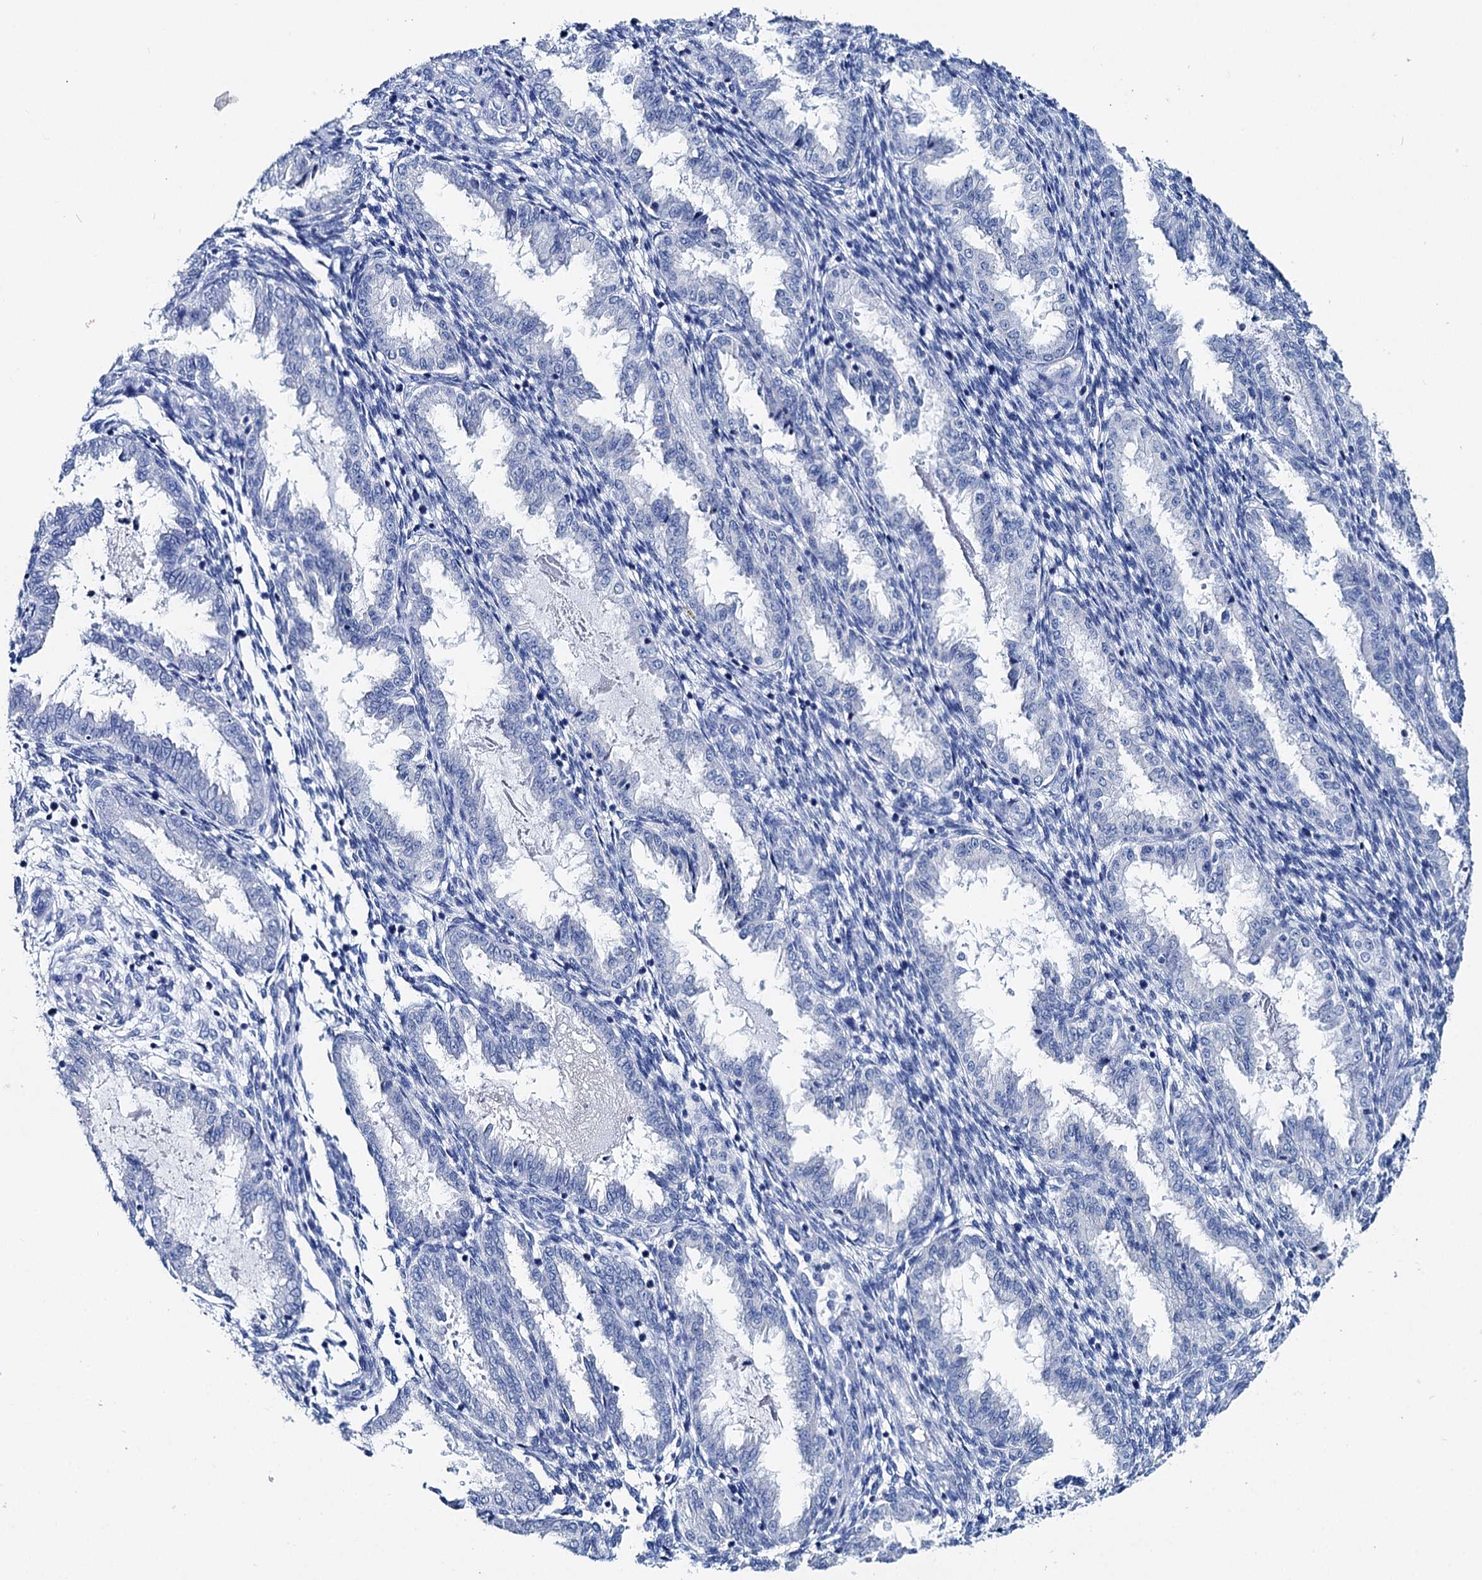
{"staining": {"intensity": "negative", "quantity": "none", "location": "none"}, "tissue": "endometrium", "cell_type": "Cells in endometrial stroma", "image_type": "normal", "snomed": [{"axis": "morphology", "description": "Normal tissue, NOS"}, {"axis": "topography", "description": "Endometrium"}], "caption": "Photomicrograph shows no significant protein positivity in cells in endometrial stroma of benign endometrium. (DAB immunohistochemistry (IHC) visualized using brightfield microscopy, high magnification).", "gene": "BRINP1", "patient": {"sex": "female", "age": 33}}